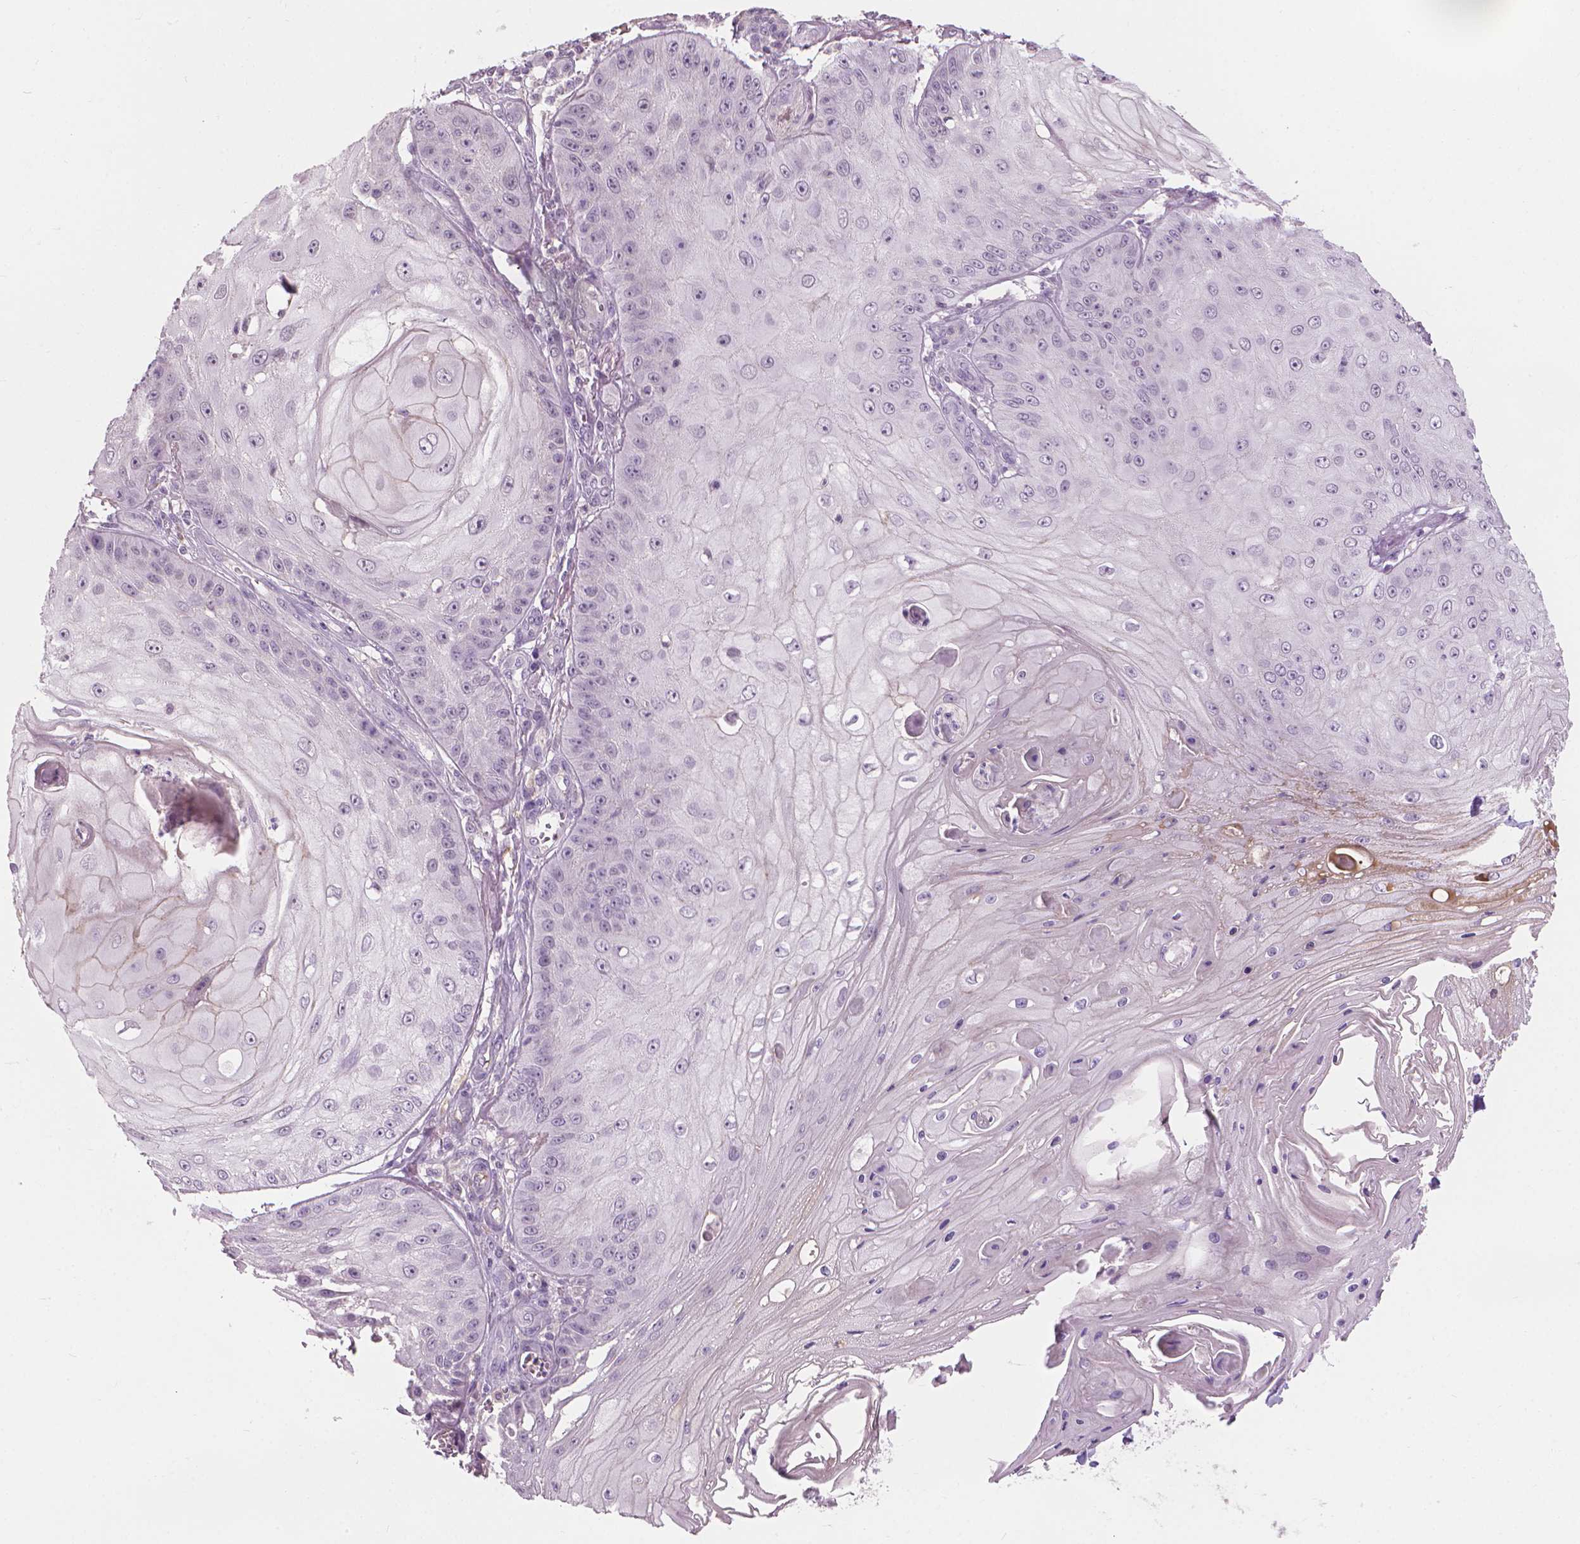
{"staining": {"intensity": "negative", "quantity": "none", "location": "none"}, "tissue": "skin cancer", "cell_type": "Tumor cells", "image_type": "cancer", "snomed": [{"axis": "morphology", "description": "Squamous cell carcinoma, NOS"}, {"axis": "topography", "description": "Skin"}], "caption": "This is an immunohistochemistry histopathology image of skin squamous cell carcinoma. There is no staining in tumor cells.", "gene": "SAXO2", "patient": {"sex": "male", "age": 70}}